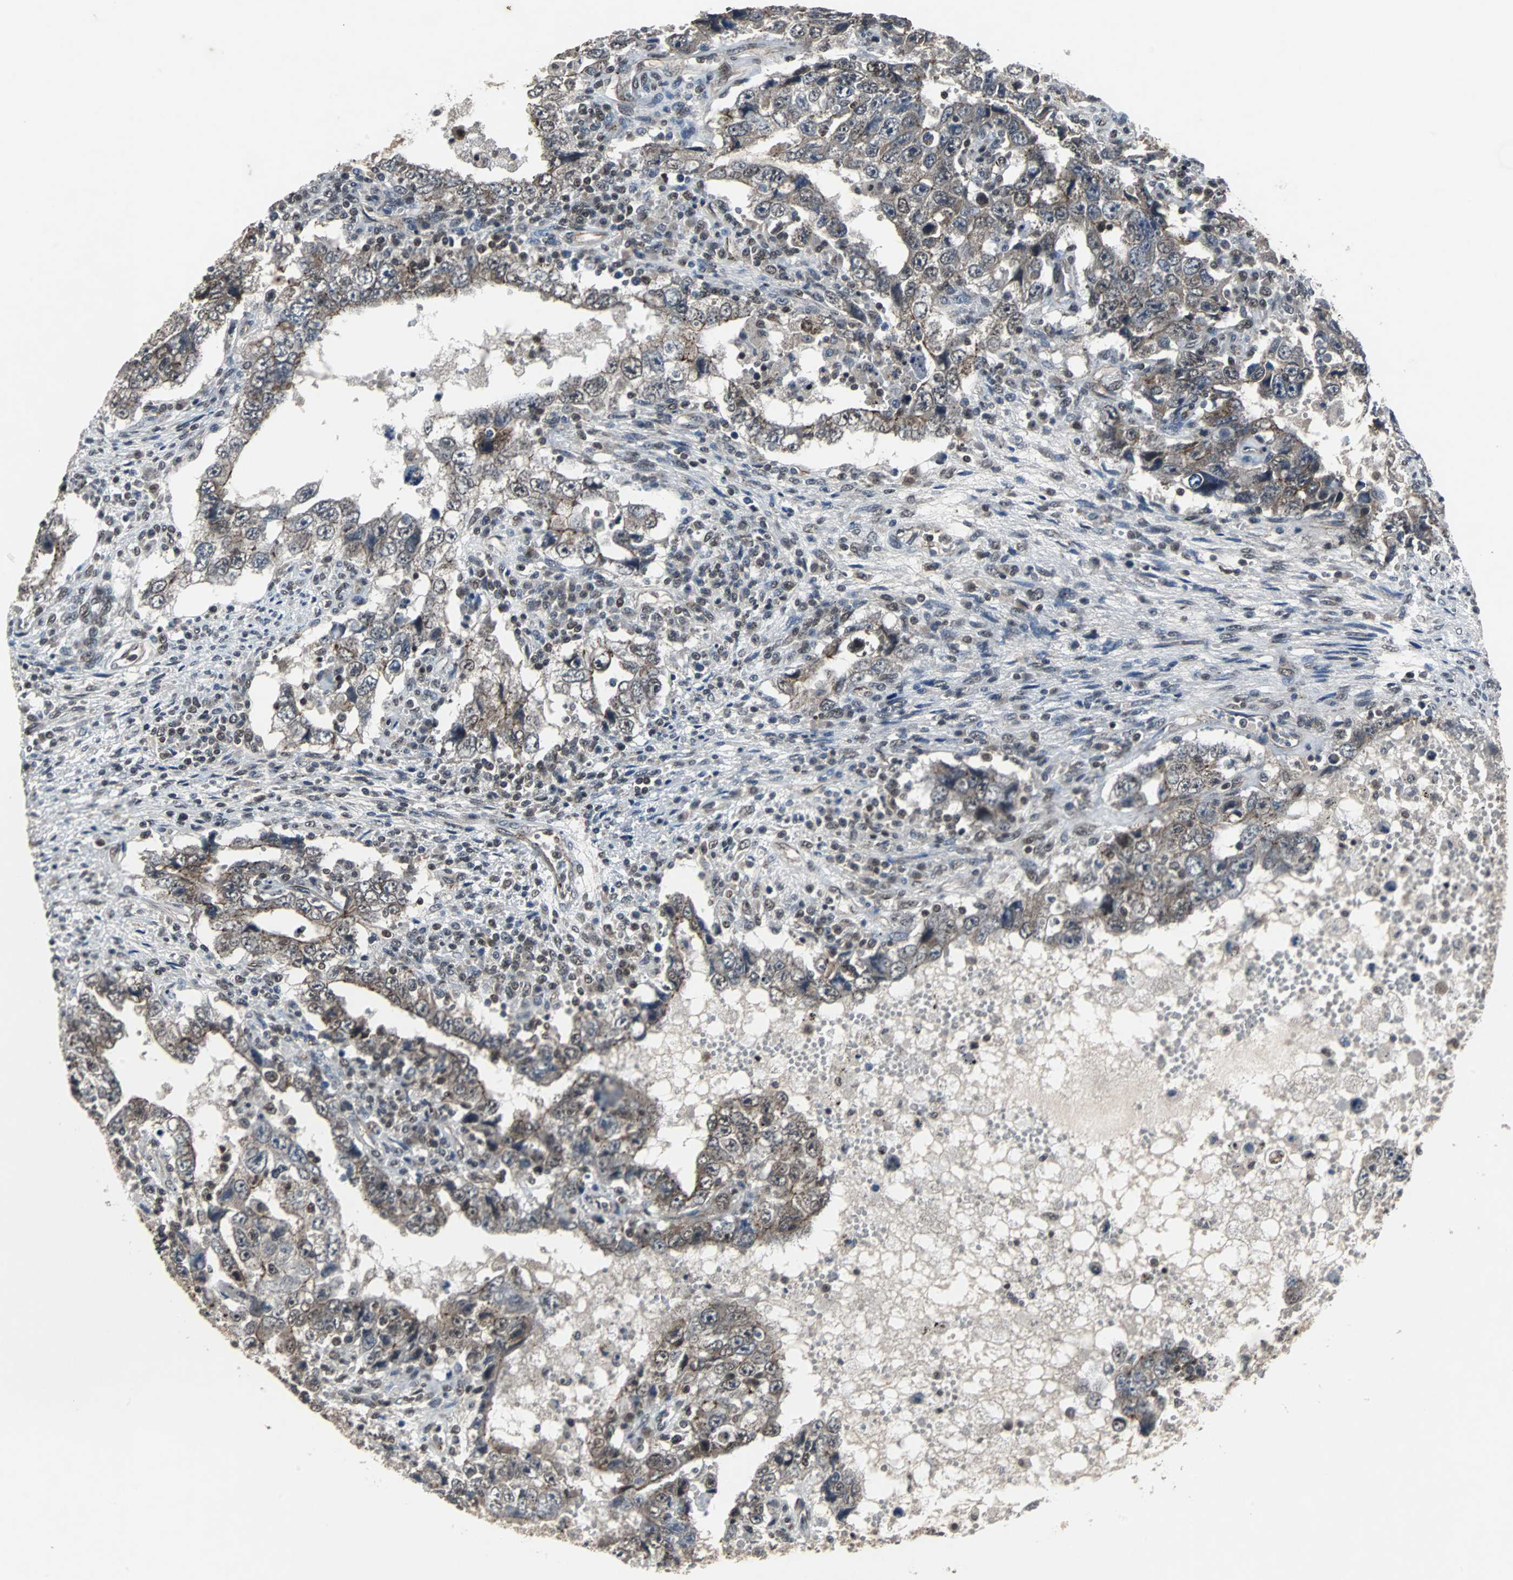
{"staining": {"intensity": "weak", "quantity": ">75%", "location": "cytoplasmic/membranous"}, "tissue": "testis cancer", "cell_type": "Tumor cells", "image_type": "cancer", "snomed": [{"axis": "morphology", "description": "Carcinoma, Embryonal, NOS"}, {"axis": "topography", "description": "Testis"}], "caption": "Tumor cells exhibit low levels of weak cytoplasmic/membranous positivity in approximately >75% of cells in testis embryonal carcinoma.", "gene": "LSR", "patient": {"sex": "male", "age": 26}}